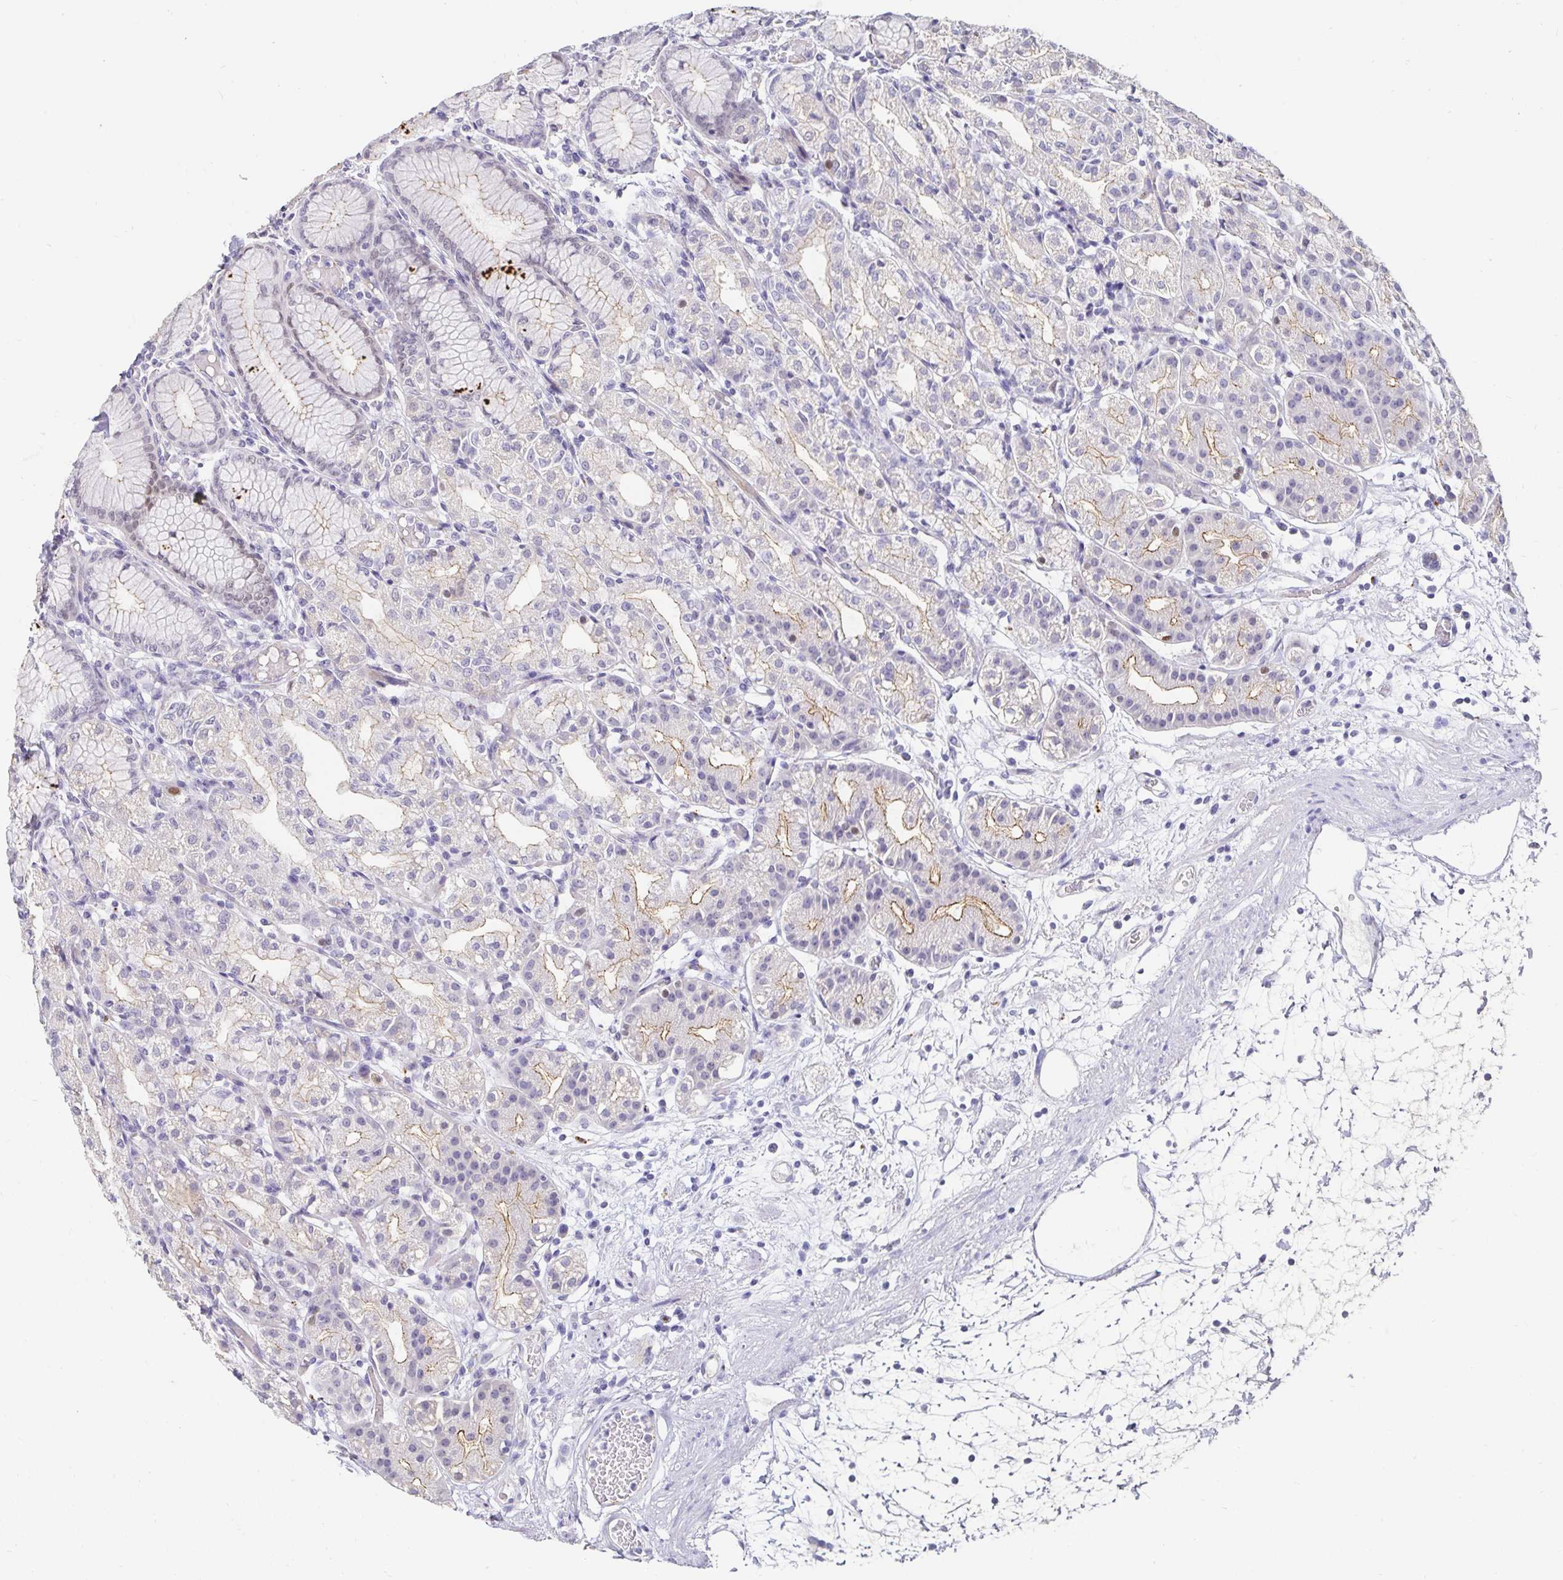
{"staining": {"intensity": "moderate", "quantity": "<25%", "location": "cytoplasmic/membranous"}, "tissue": "stomach", "cell_type": "Glandular cells", "image_type": "normal", "snomed": [{"axis": "morphology", "description": "Normal tissue, NOS"}, {"axis": "topography", "description": "Stomach"}], "caption": "A brown stain shows moderate cytoplasmic/membranous staining of a protein in glandular cells of unremarkable human stomach.", "gene": "PDX1", "patient": {"sex": "female", "age": 57}}